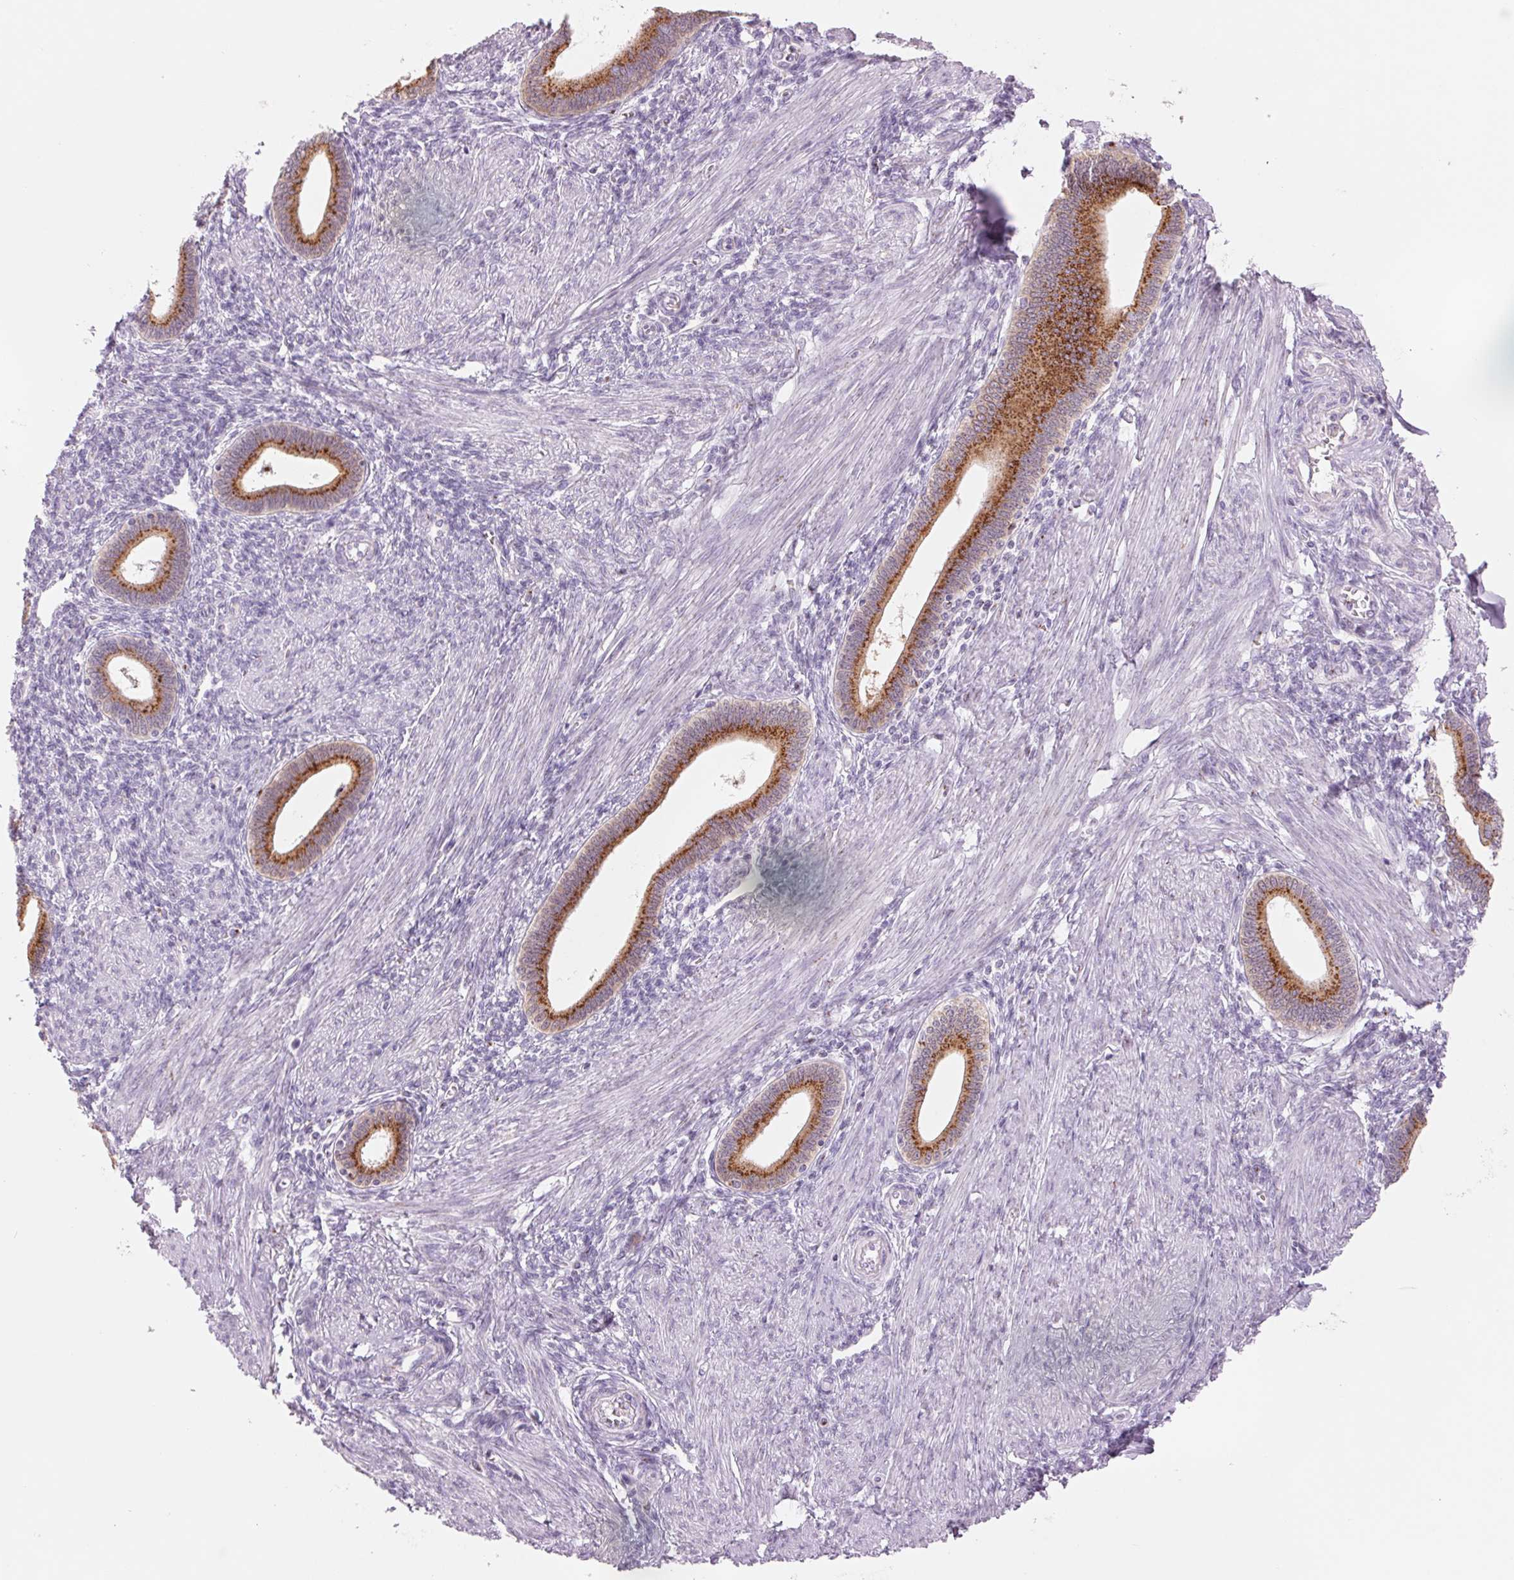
{"staining": {"intensity": "negative", "quantity": "none", "location": "none"}, "tissue": "endometrium", "cell_type": "Cells in endometrial stroma", "image_type": "normal", "snomed": [{"axis": "morphology", "description": "Normal tissue, NOS"}, {"axis": "topography", "description": "Endometrium"}], "caption": "DAB (3,3'-diaminobenzidine) immunohistochemical staining of normal human endometrium exhibits no significant expression in cells in endometrial stroma. (DAB (3,3'-diaminobenzidine) immunohistochemistry with hematoxylin counter stain).", "gene": "GALNT7", "patient": {"sex": "female", "age": 42}}